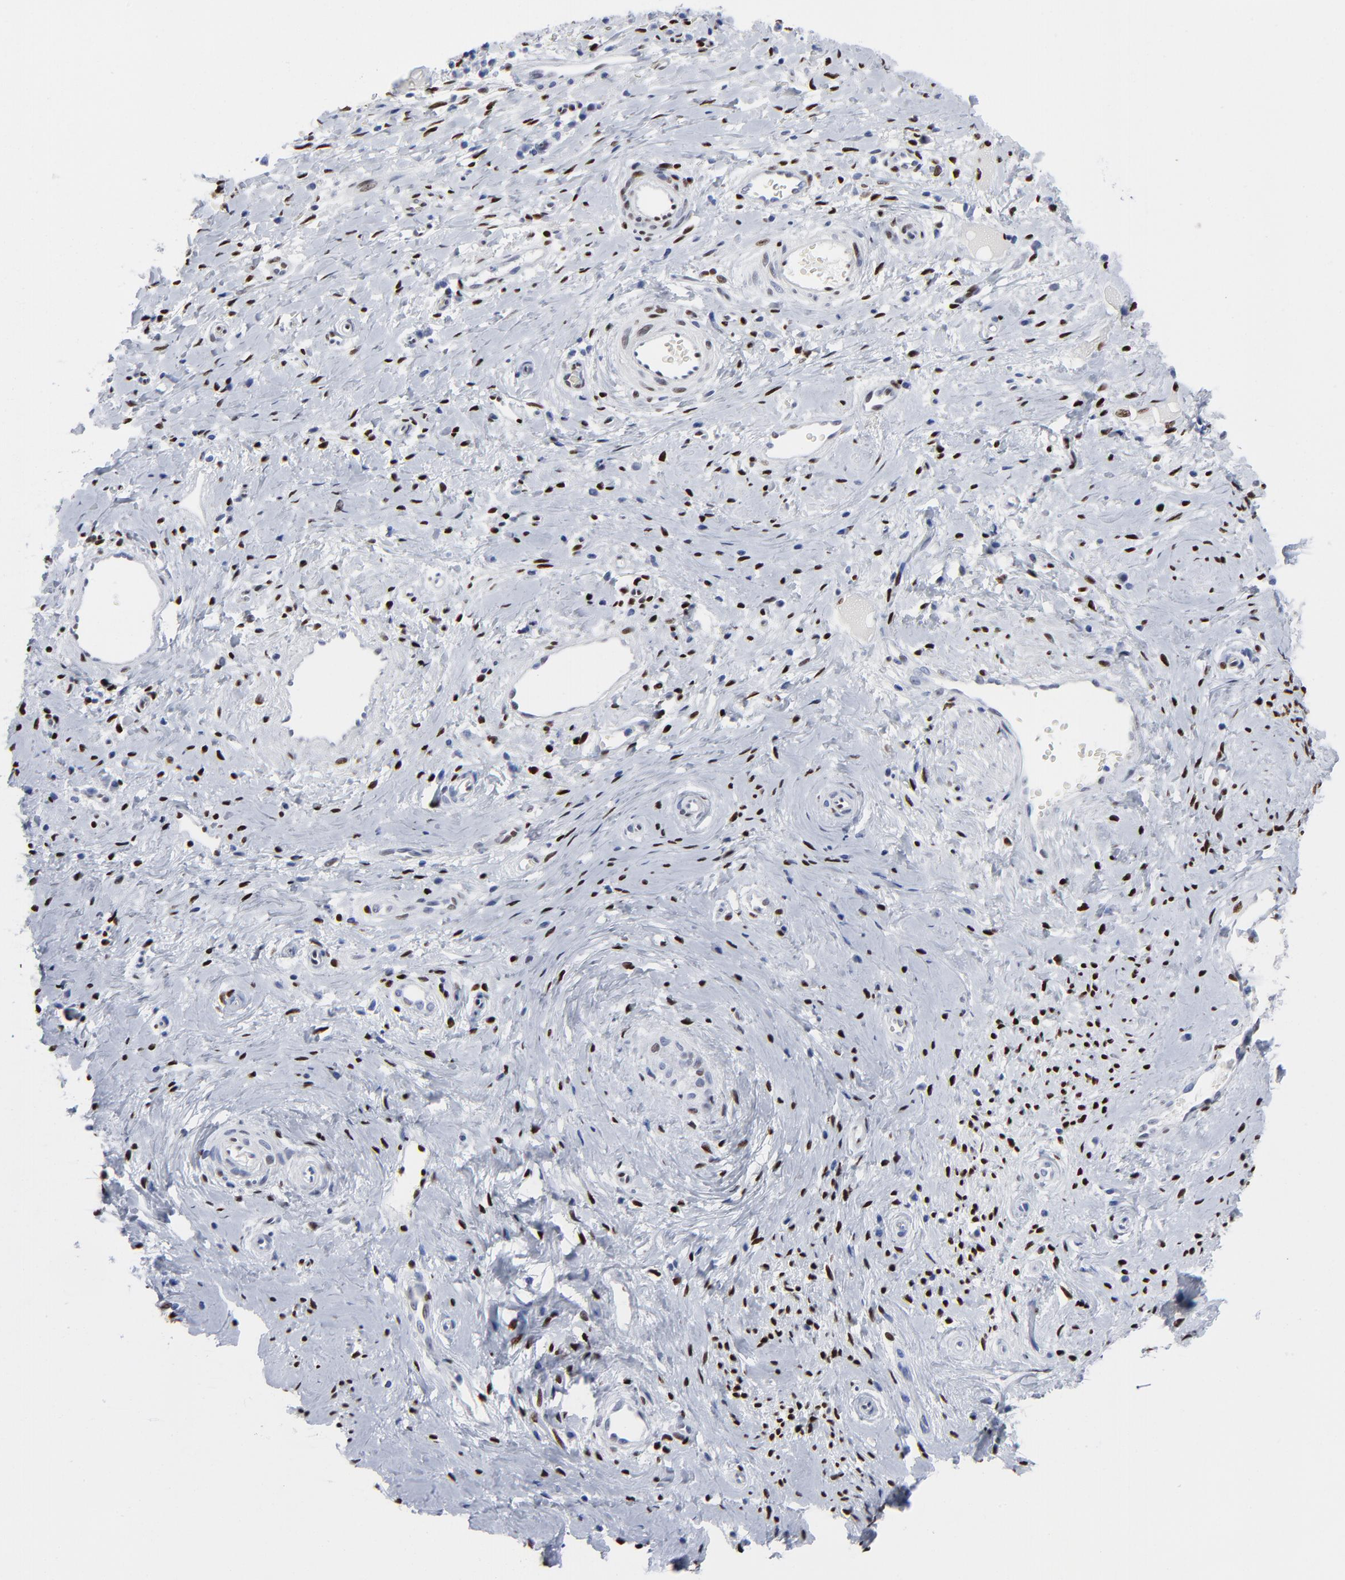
{"staining": {"intensity": "strong", "quantity": ">75%", "location": "nuclear"}, "tissue": "cervical cancer", "cell_type": "Tumor cells", "image_type": "cancer", "snomed": [{"axis": "morphology", "description": "Normal tissue, NOS"}, {"axis": "morphology", "description": "Squamous cell carcinoma, NOS"}, {"axis": "topography", "description": "Cervix"}], "caption": "This micrograph demonstrates IHC staining of squamous cell carcinoma (cervical), with high strong nuclear staining in about >75% of tumor cells.", "gene": "JUN", "patient": {"sex": "female", "age": 39}}